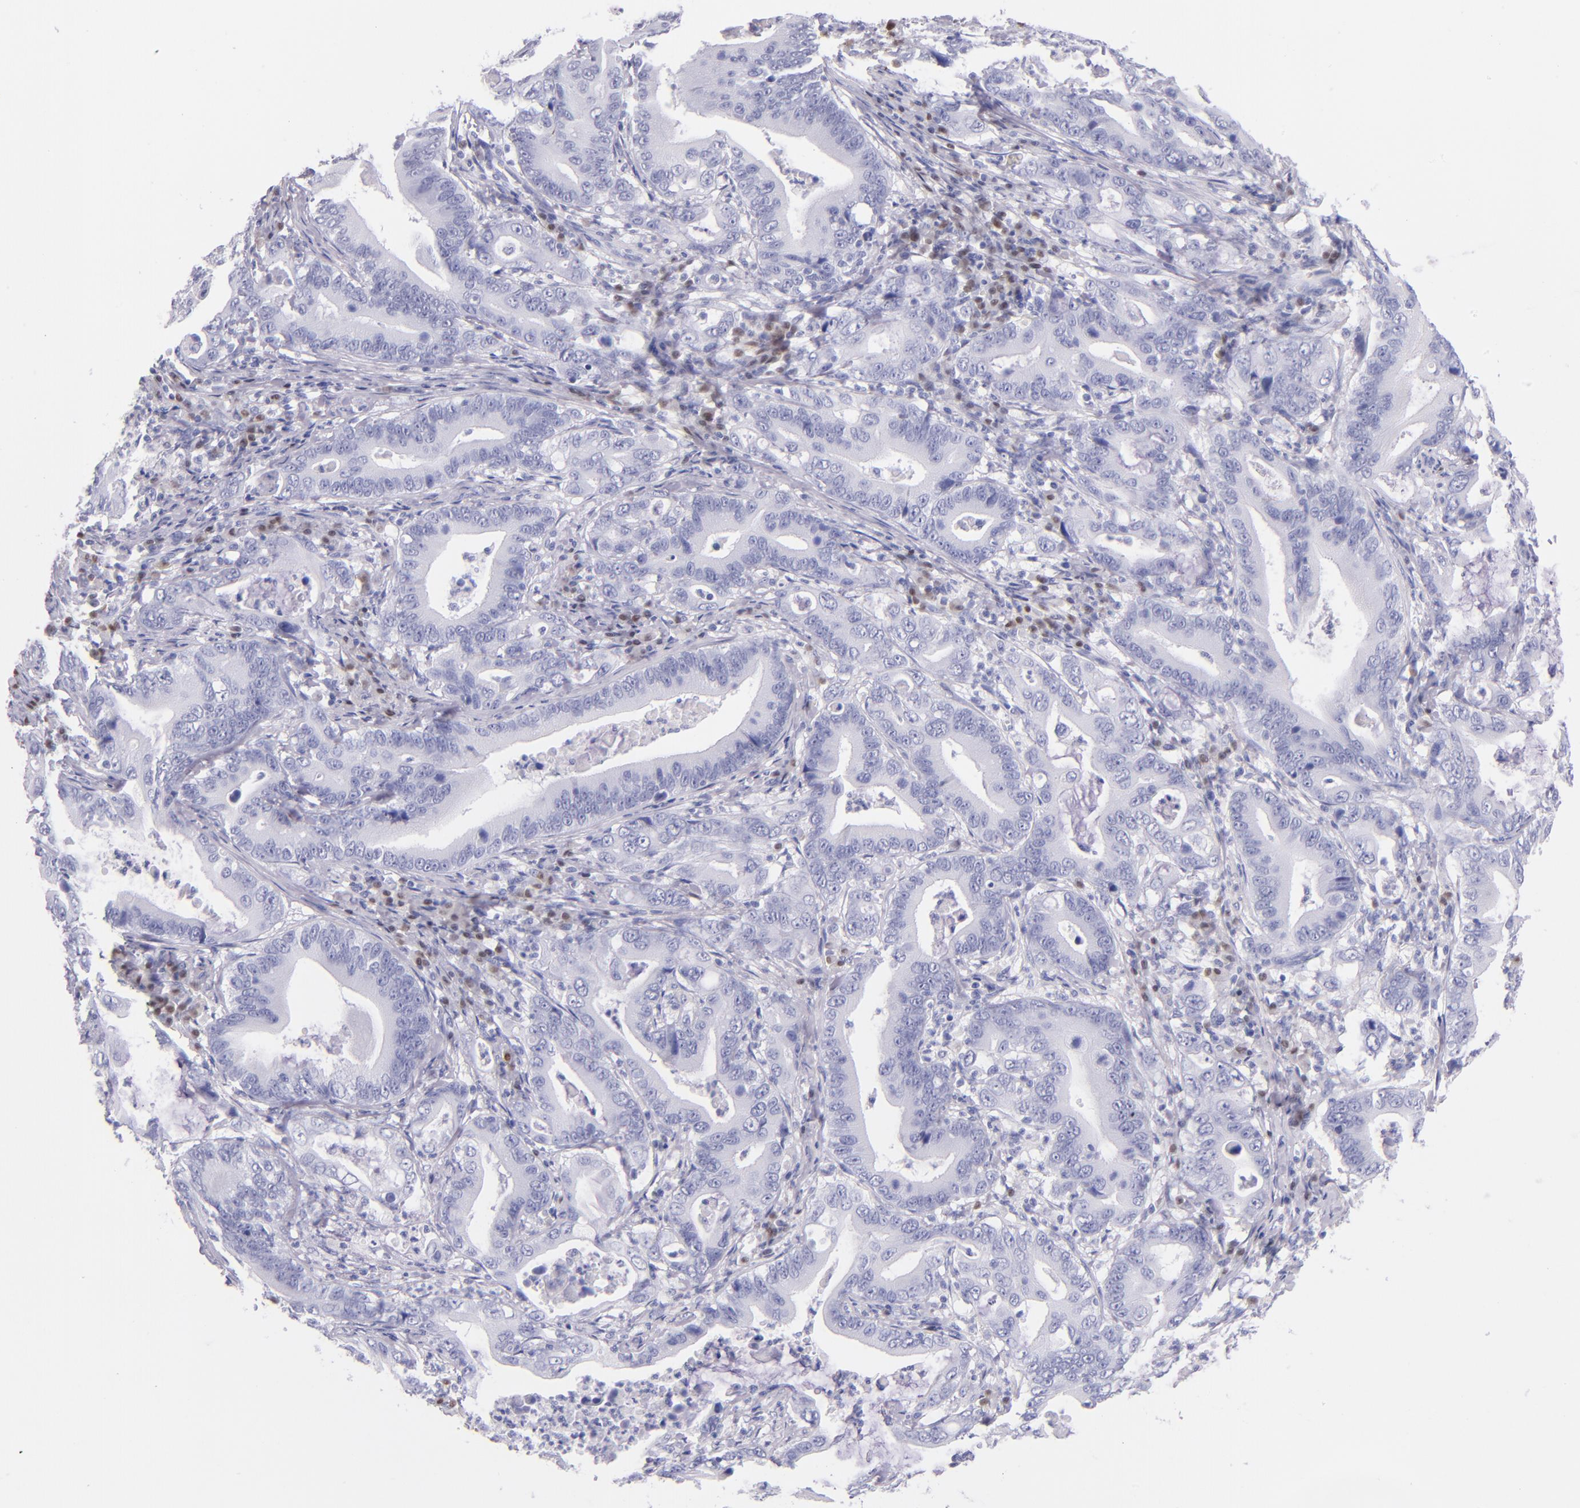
{"staining": {"intensity": "negative", "quantity": "none", "location": "none"}, "tissue": "stomach cancer", "cell_type": "Tumor cells", "image_type": "cancer", "snomed": [{"axis": "morphology", "description": "Adenocarcinoma, NOS"}, {"axis": "topography", "description": "Stomach, upper"}], "caption": "A photomicrograph of human stomach cancer is negative for staining in tumor cells. (Stains: DAB immunohistochemistry with hematoxylin counter stain, Microscopy: brightfield microscopy at high magnification).", "gene": "IRF4", "patient": {"sex": "male", "age": 63}}